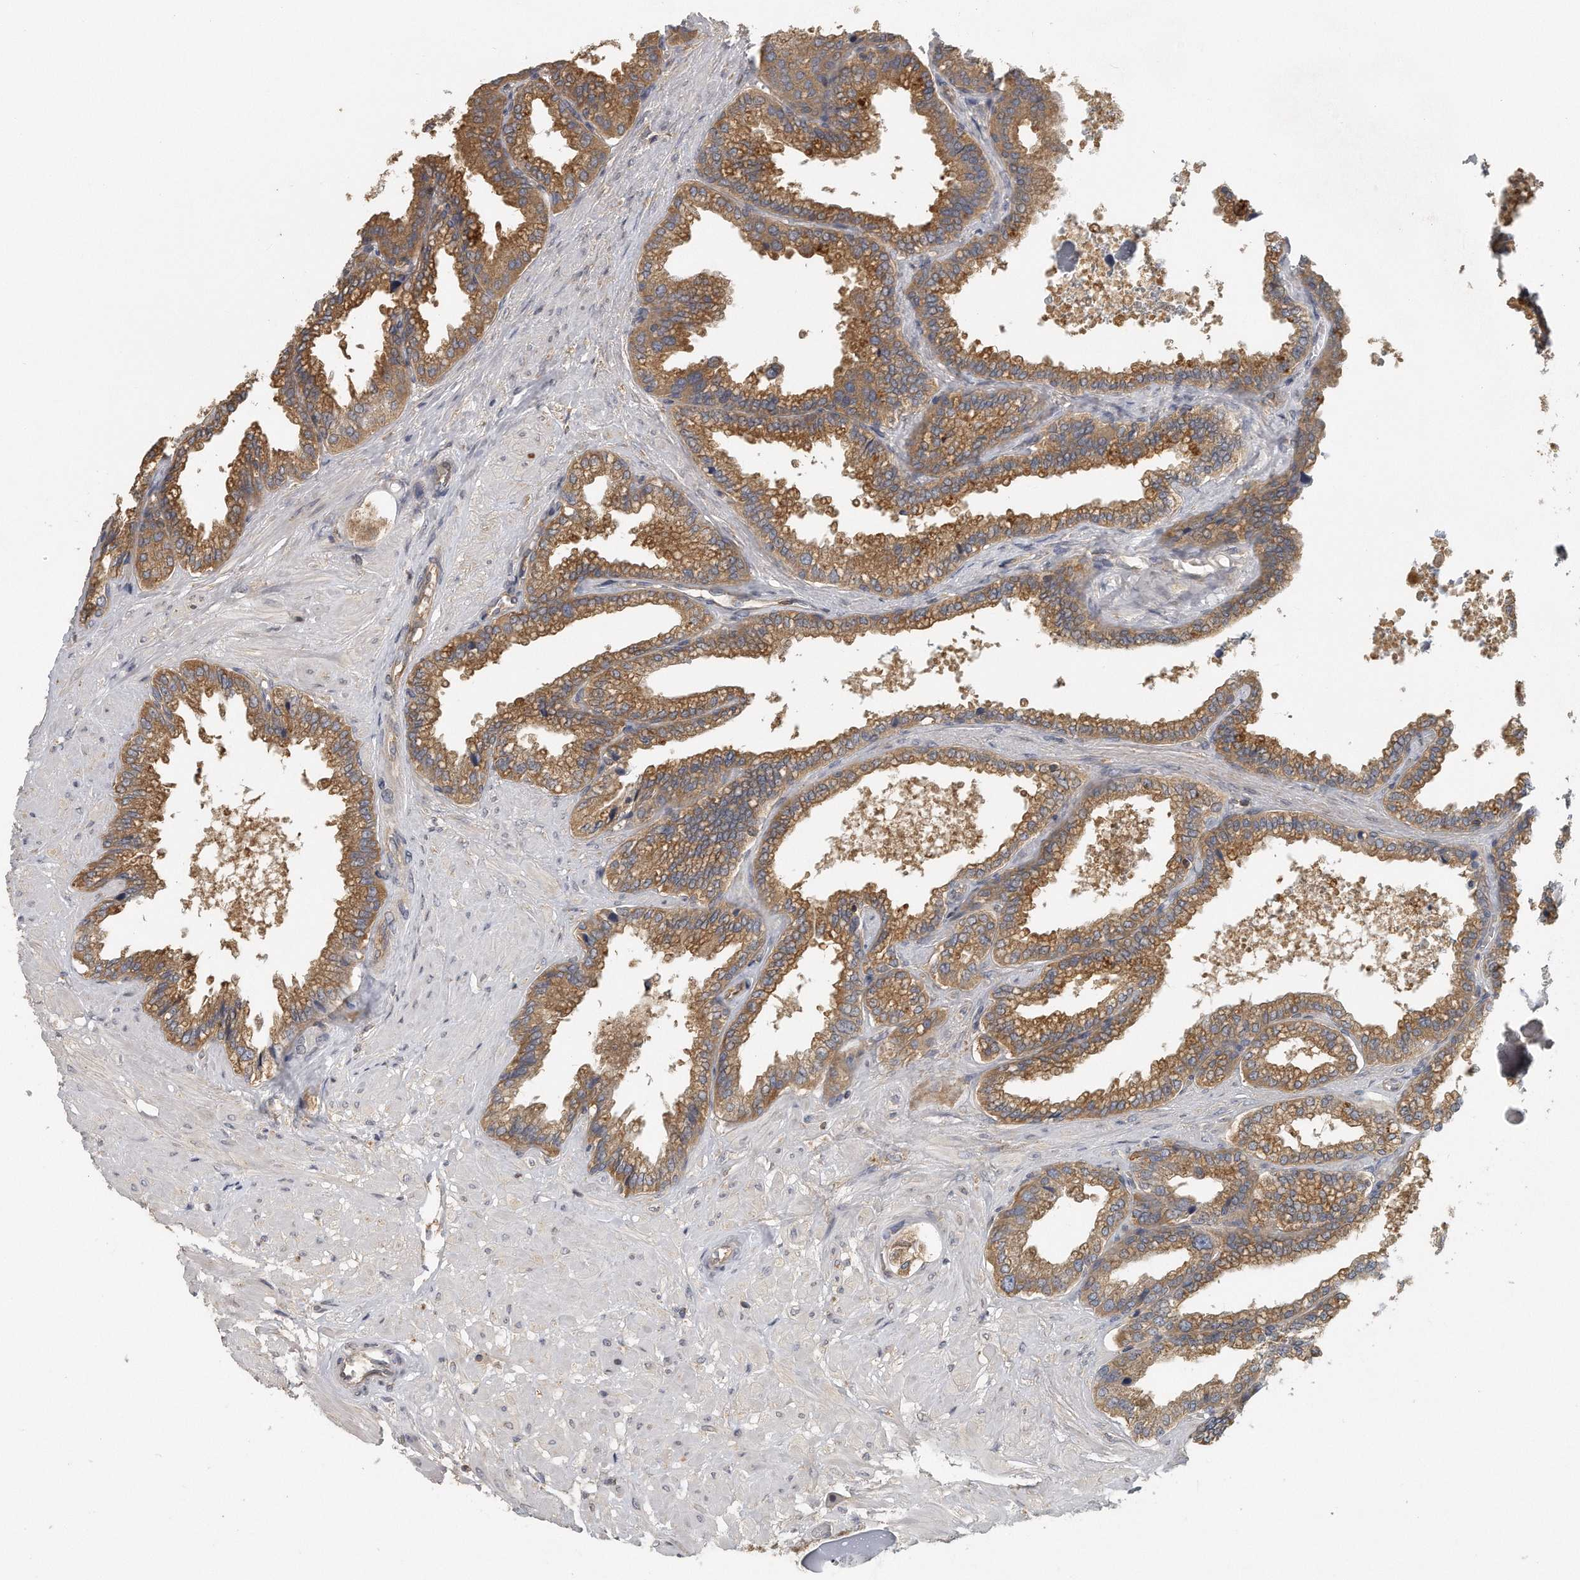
{"staining": {"intensity": "moderate", "quantity": ">75%", "location": "cytoplasmic/membranous"}, "tissue": "seminal vesicle", "cell_type": "Glandular cells", "image_type": "normal", "snomed": [{"axis": "morphology", "description": "Normal tissue, NOS"}, {"axis": "topography", "description": "Seminal veicle"}], "caption": "Seminal vesicle stained with DAB (3,3'-diaminobenzidine) IHC displays medium levels of moderate cytoplasmic/membranous staining in about >75% of glandular cells.", "gene": "EIF3I", "patient": {"sex": "male", "age": 46}}